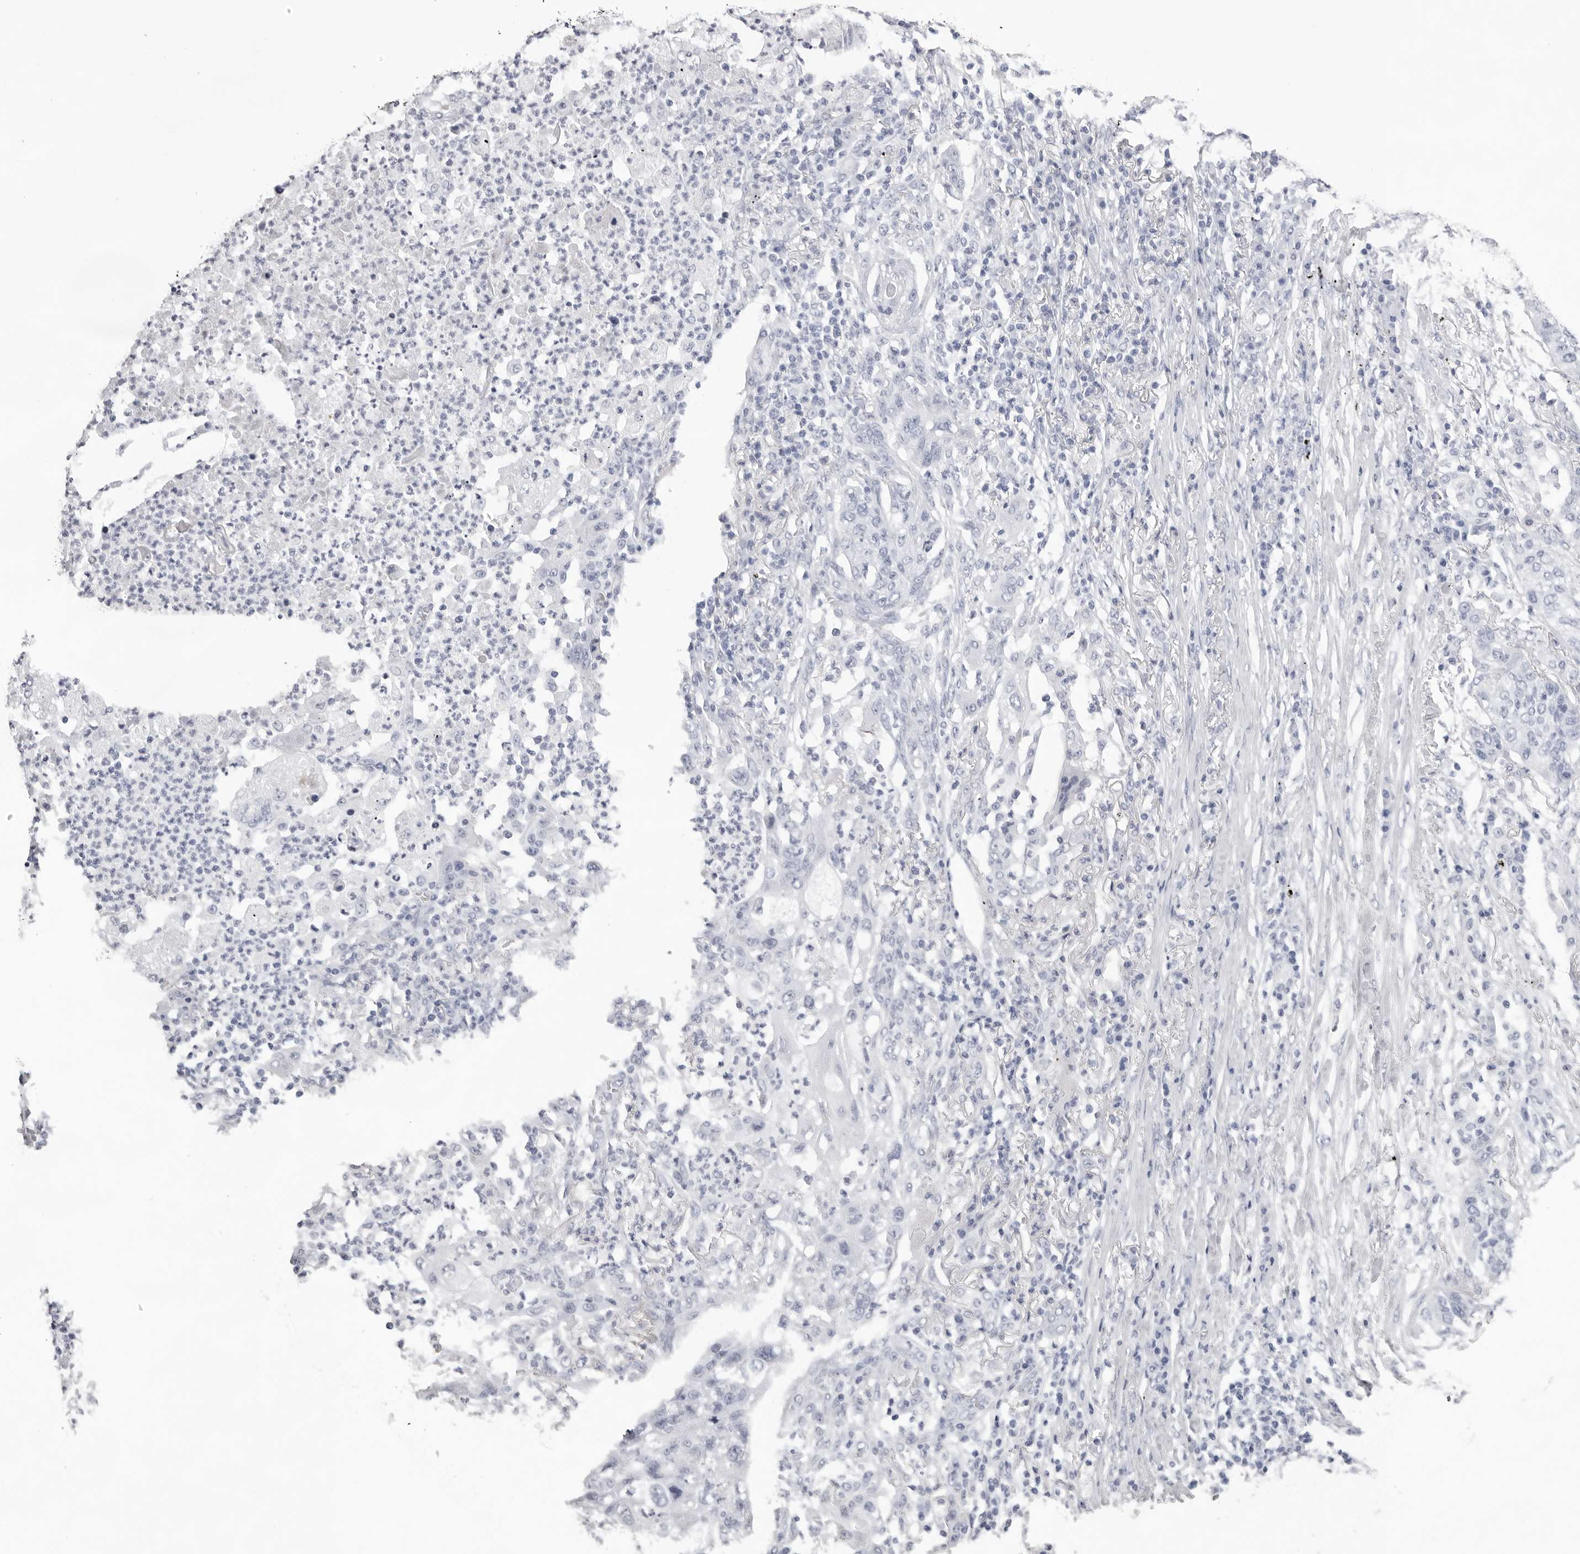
{"staining": {"intensity": "negative", "quantity": "none", "location": "none"}, "tissue": "lung cancer", "cell_type": "Tumor cells", "image_type": "cancer", "snomed": [{"axis": "morphology", "description": "Squamous cell carcinoma, NOS"}, {"axis": "topography", "description": "Lung"}], "caption": "Lung cancer (squamous cell carcinoma) stained for a protein using immunohistochemistry displays no positivity tumor cells.", "gene": "TMOD4", "patient": {"sex": "female", "age": 63}}